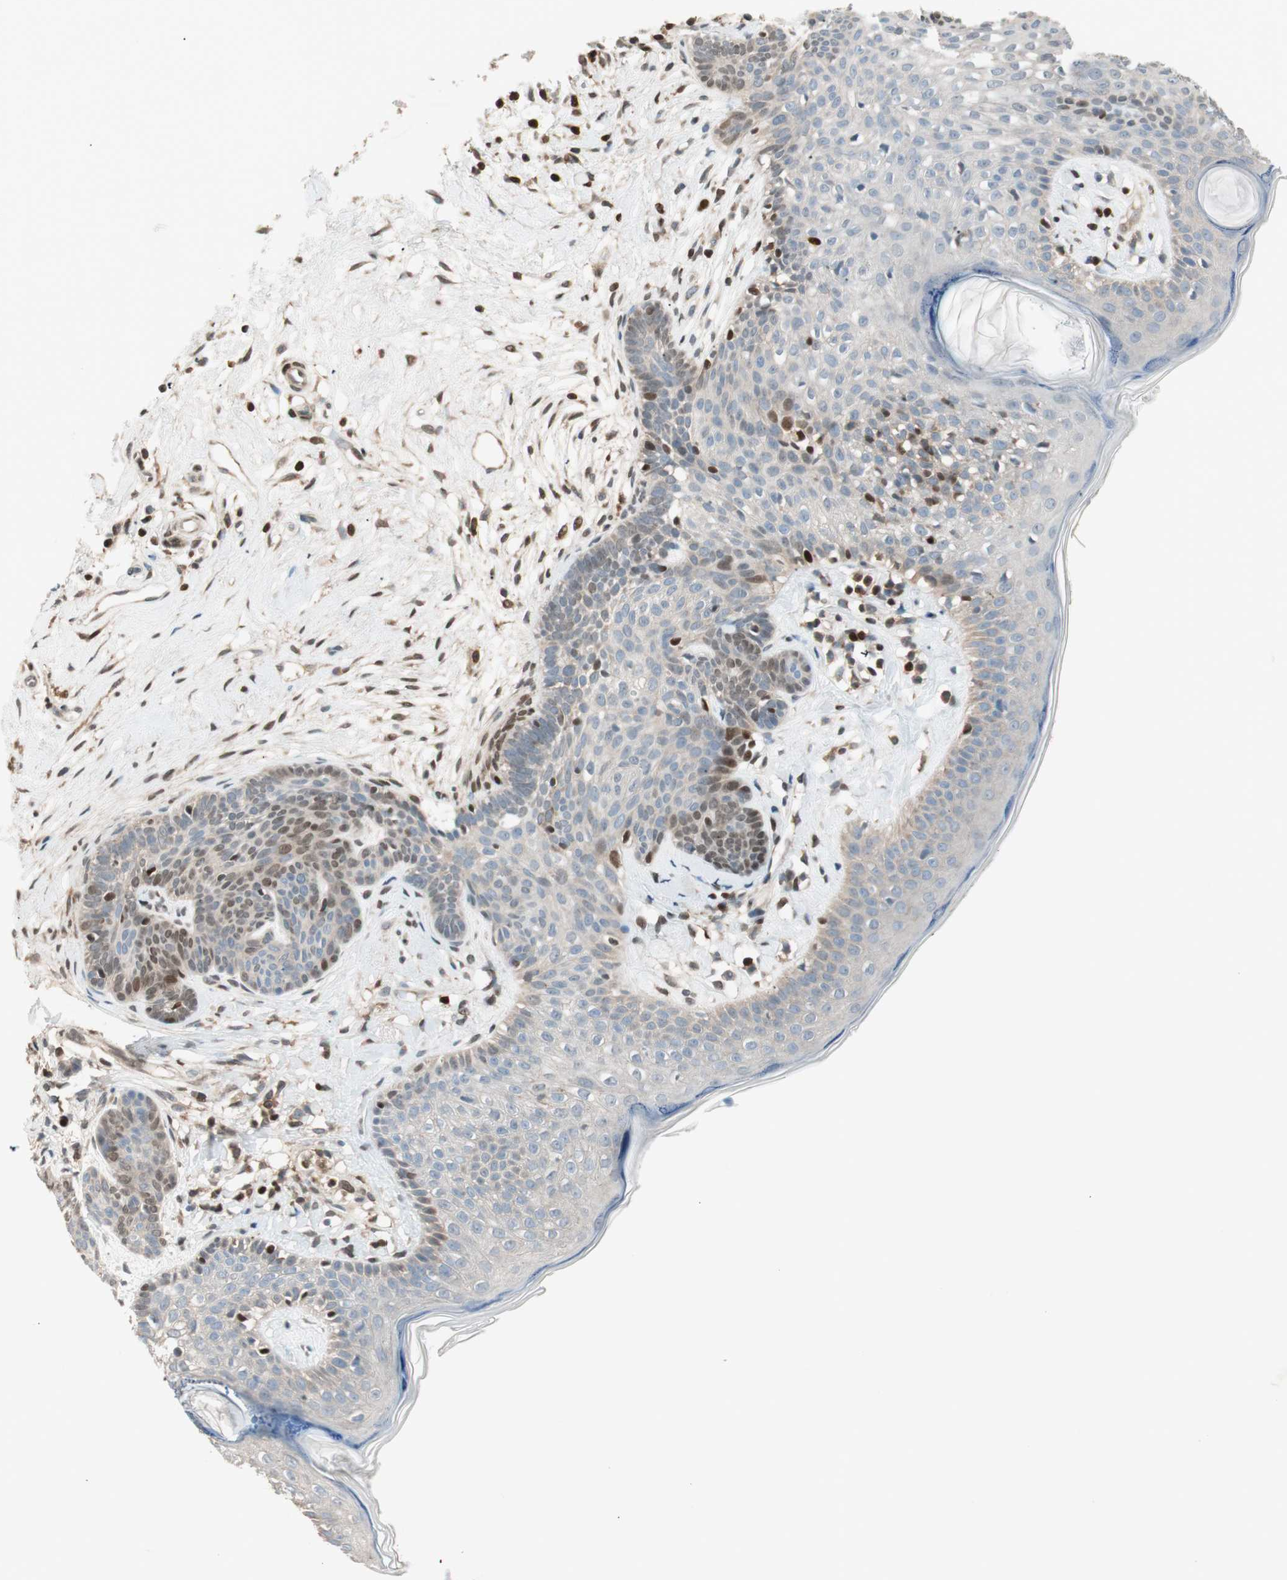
{"staining": {"intensity": "moderate", "quantity": "25%-75%", "location": "cytoplasmic/membranous,nuclear"}, "tissue": "skin cancer", "cell_type": "Tumor cells", "image_type": "cancer", "snomed": [{"axis": "morphology", "description": "Developmental malformation"}, {"axis": "morphology", "description": "Basal cell carcinoma"}, {"axis": "topography", "description": "Skin"}], "caption": "Immunohistochemistry image of skin cancer stained for a protein (brown), which displays medium levels of moderate cytoplasmic/membranous and nuclear positivity in approximately 25%-75% of tumor cells.", "gene": "BIN1", "patient": {"sex": "female", "age": 62}}